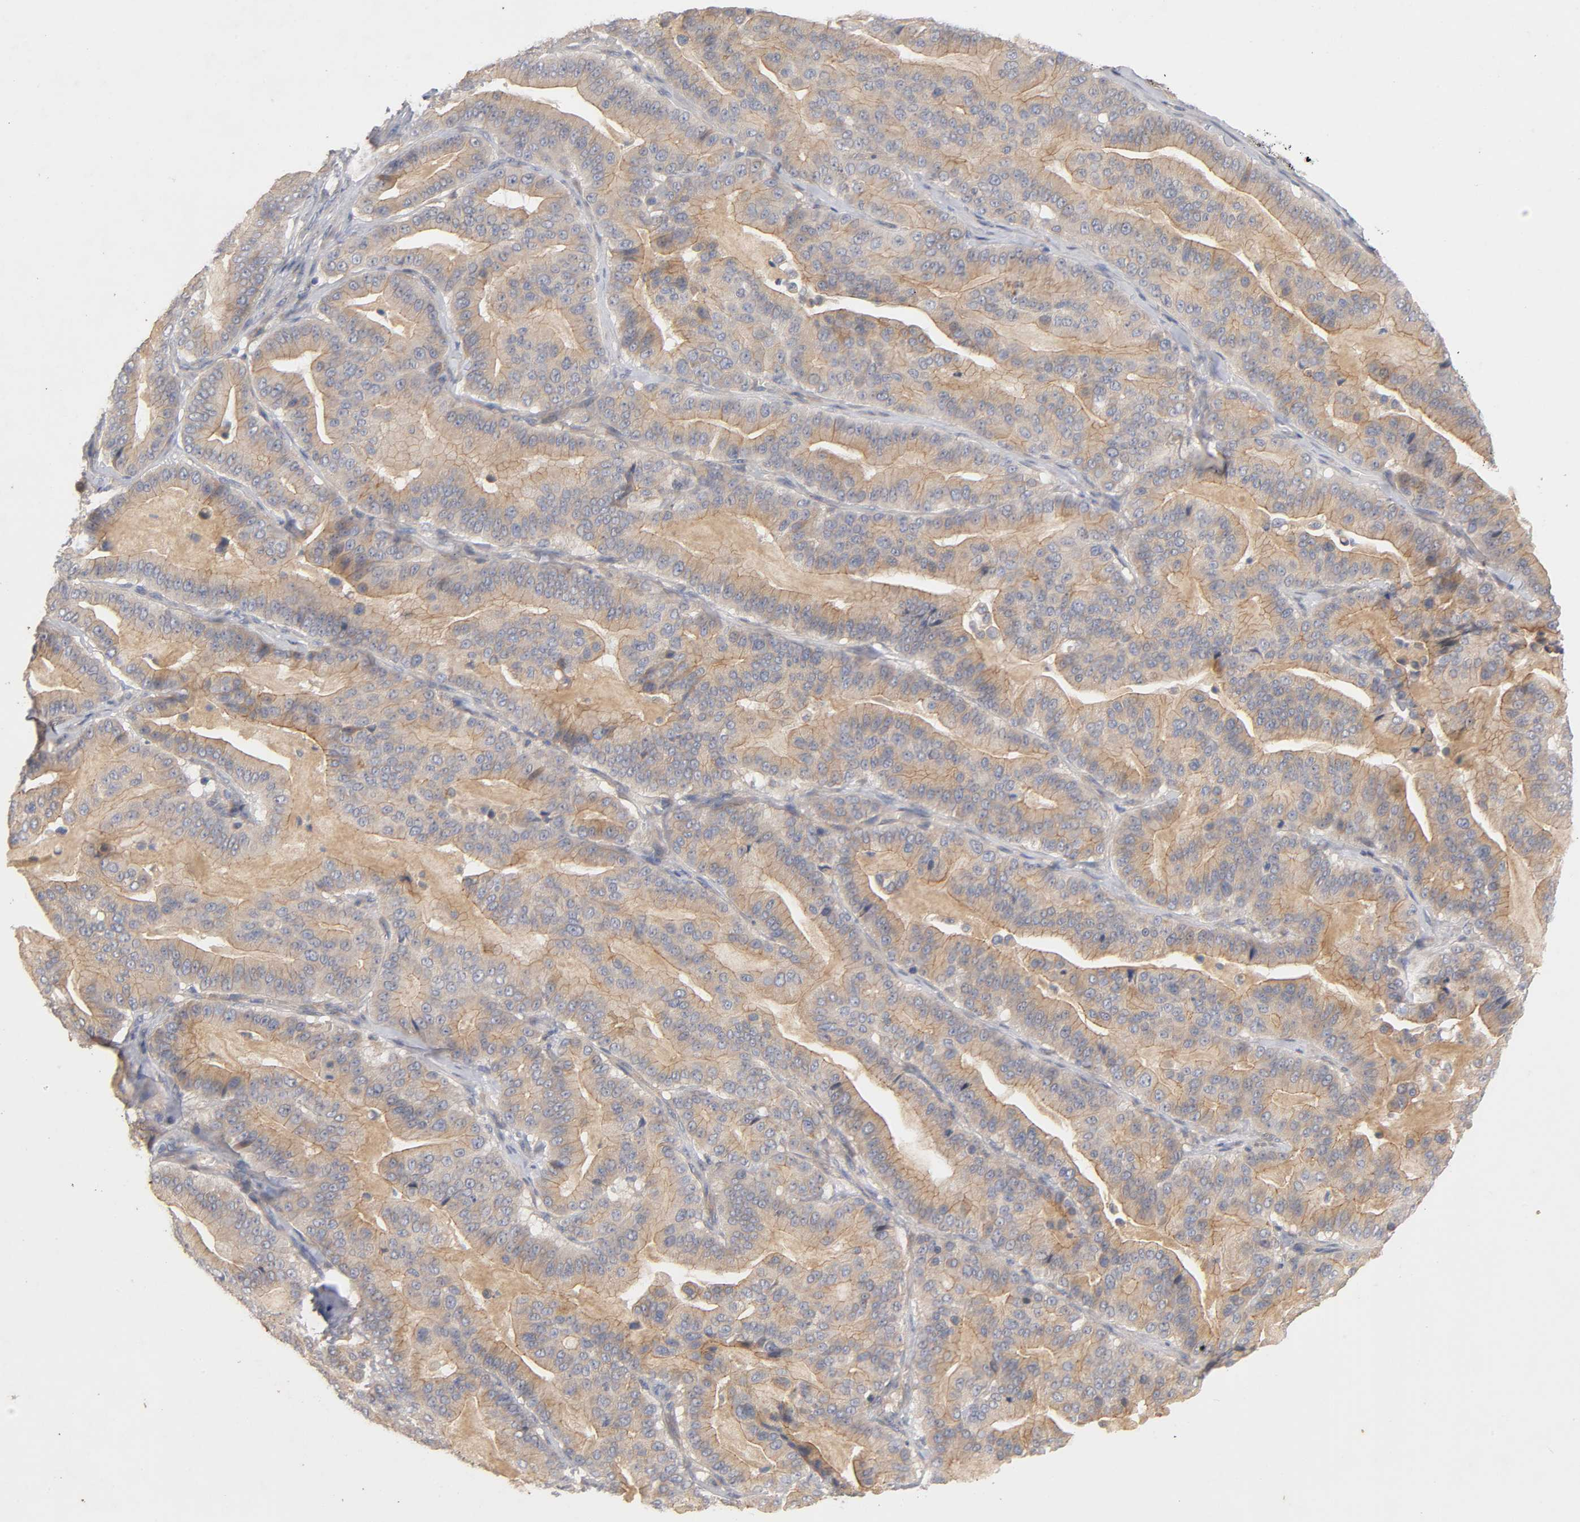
{"staining": {"intensity": "moderate", "quantity": ">75%", "location": "cytoplasmic/membranous"}, "tissue": "pancreatic cancer", "cell_type": "Tumor cells", "image_type": "cancer", "snomed": [{"axis": "morphology", "description": "Adenocarcinoma, NOS"}, {"axis": "topography", "description": "Pancreas"}], "caption": "This micrograph exhibits immunohistochemistry staining of human pancreatic cancer (adenocarcinoma), with medium moderate cytoplasmic/membranous positivity in about >75% of tumor cells.", "gene": "PDZD11", "patient": {"sex": "male", "age": 63}}